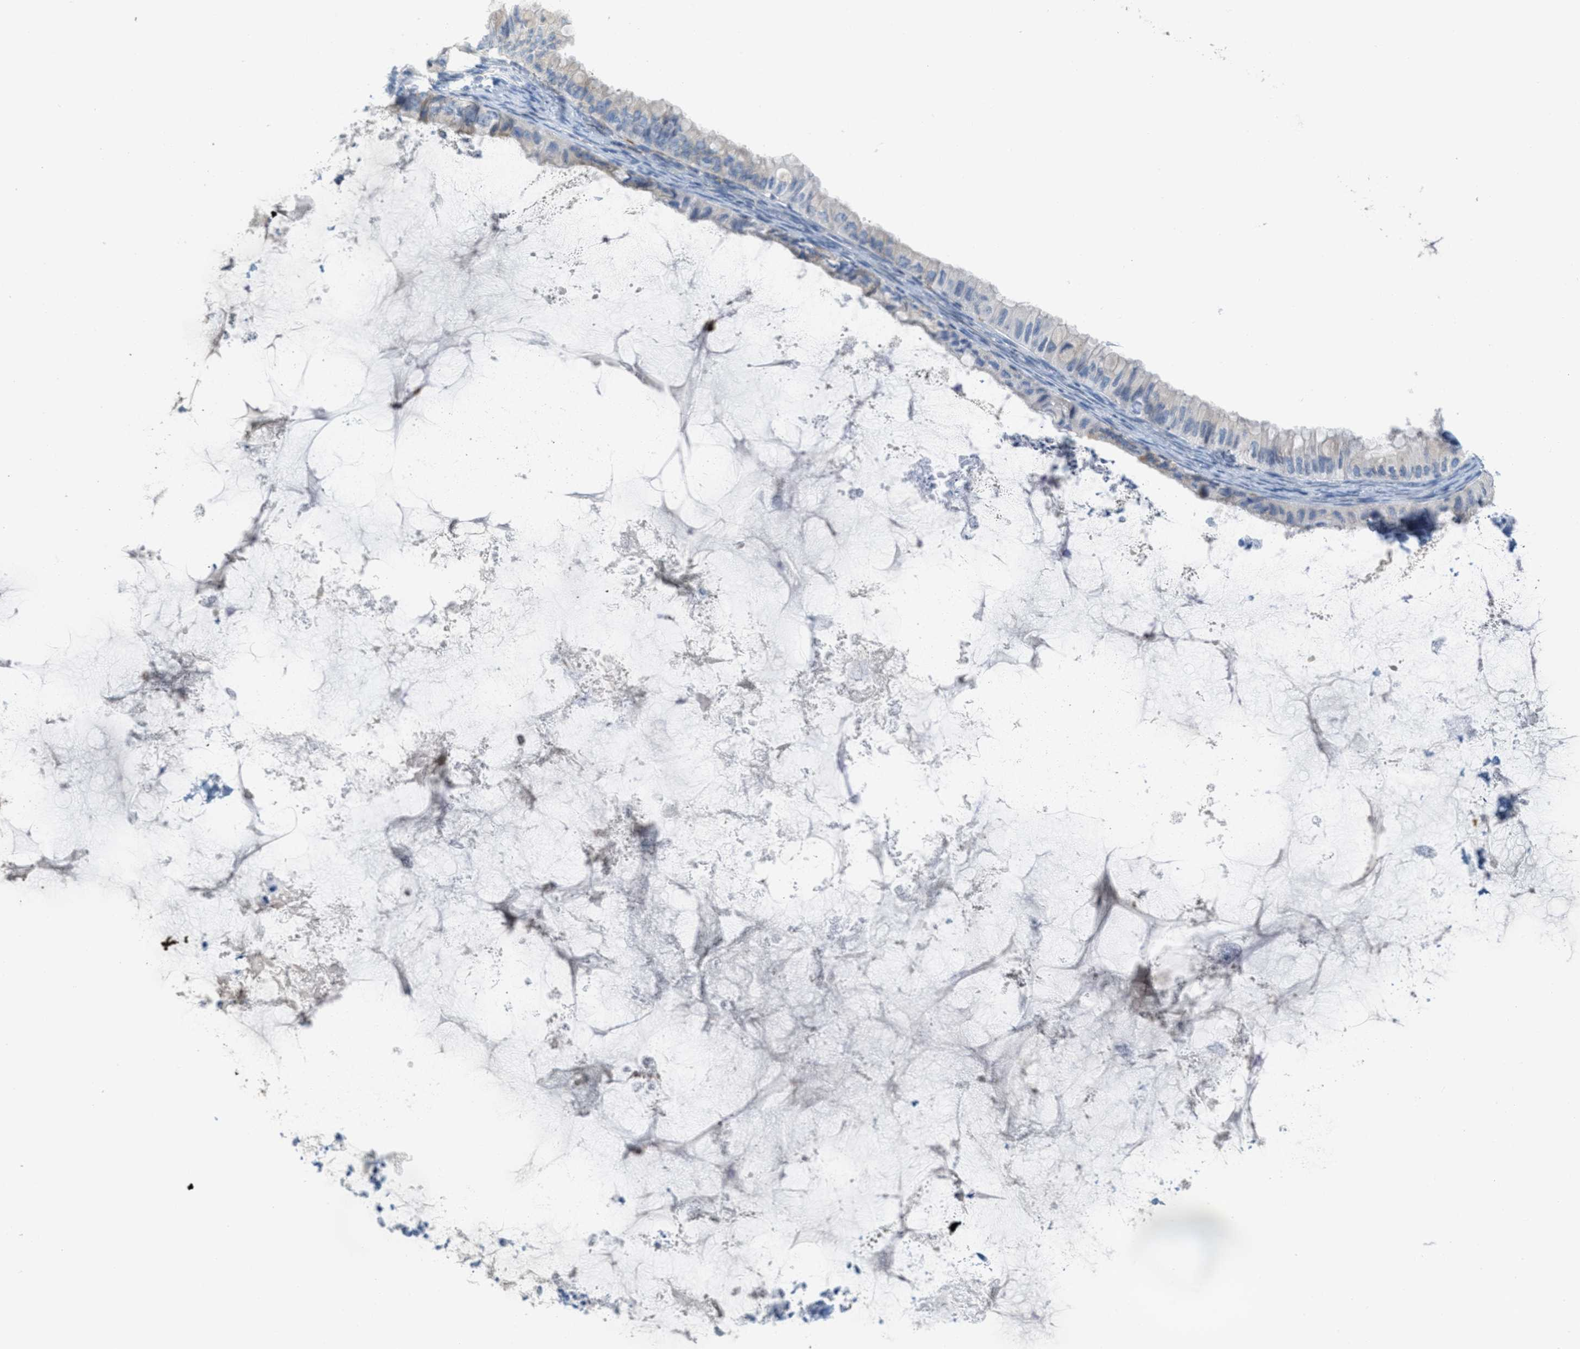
{"staining": {"intensity": "negative", "quantity": "none", "location": "none"}, "tissue": "ovarian cancer", "cell_type": "Tumor cells", "image_type": "cancer", "snomed": [{"axis": "morphology", "description": "Cystadenocarcinoma, mucinous, NOS"}, {"axis": "topography", "description": "Ovary"}], "caption": "DAB immunohistochemical staining of human ovarian mucinous cystadenocarcinoma demonstrates no significant positivity in tumor cells. (DAB immunohistochemistry (IHC), high magnification).", "gene": "TEX264", "patient": {"sex": "female", "age": 80}}